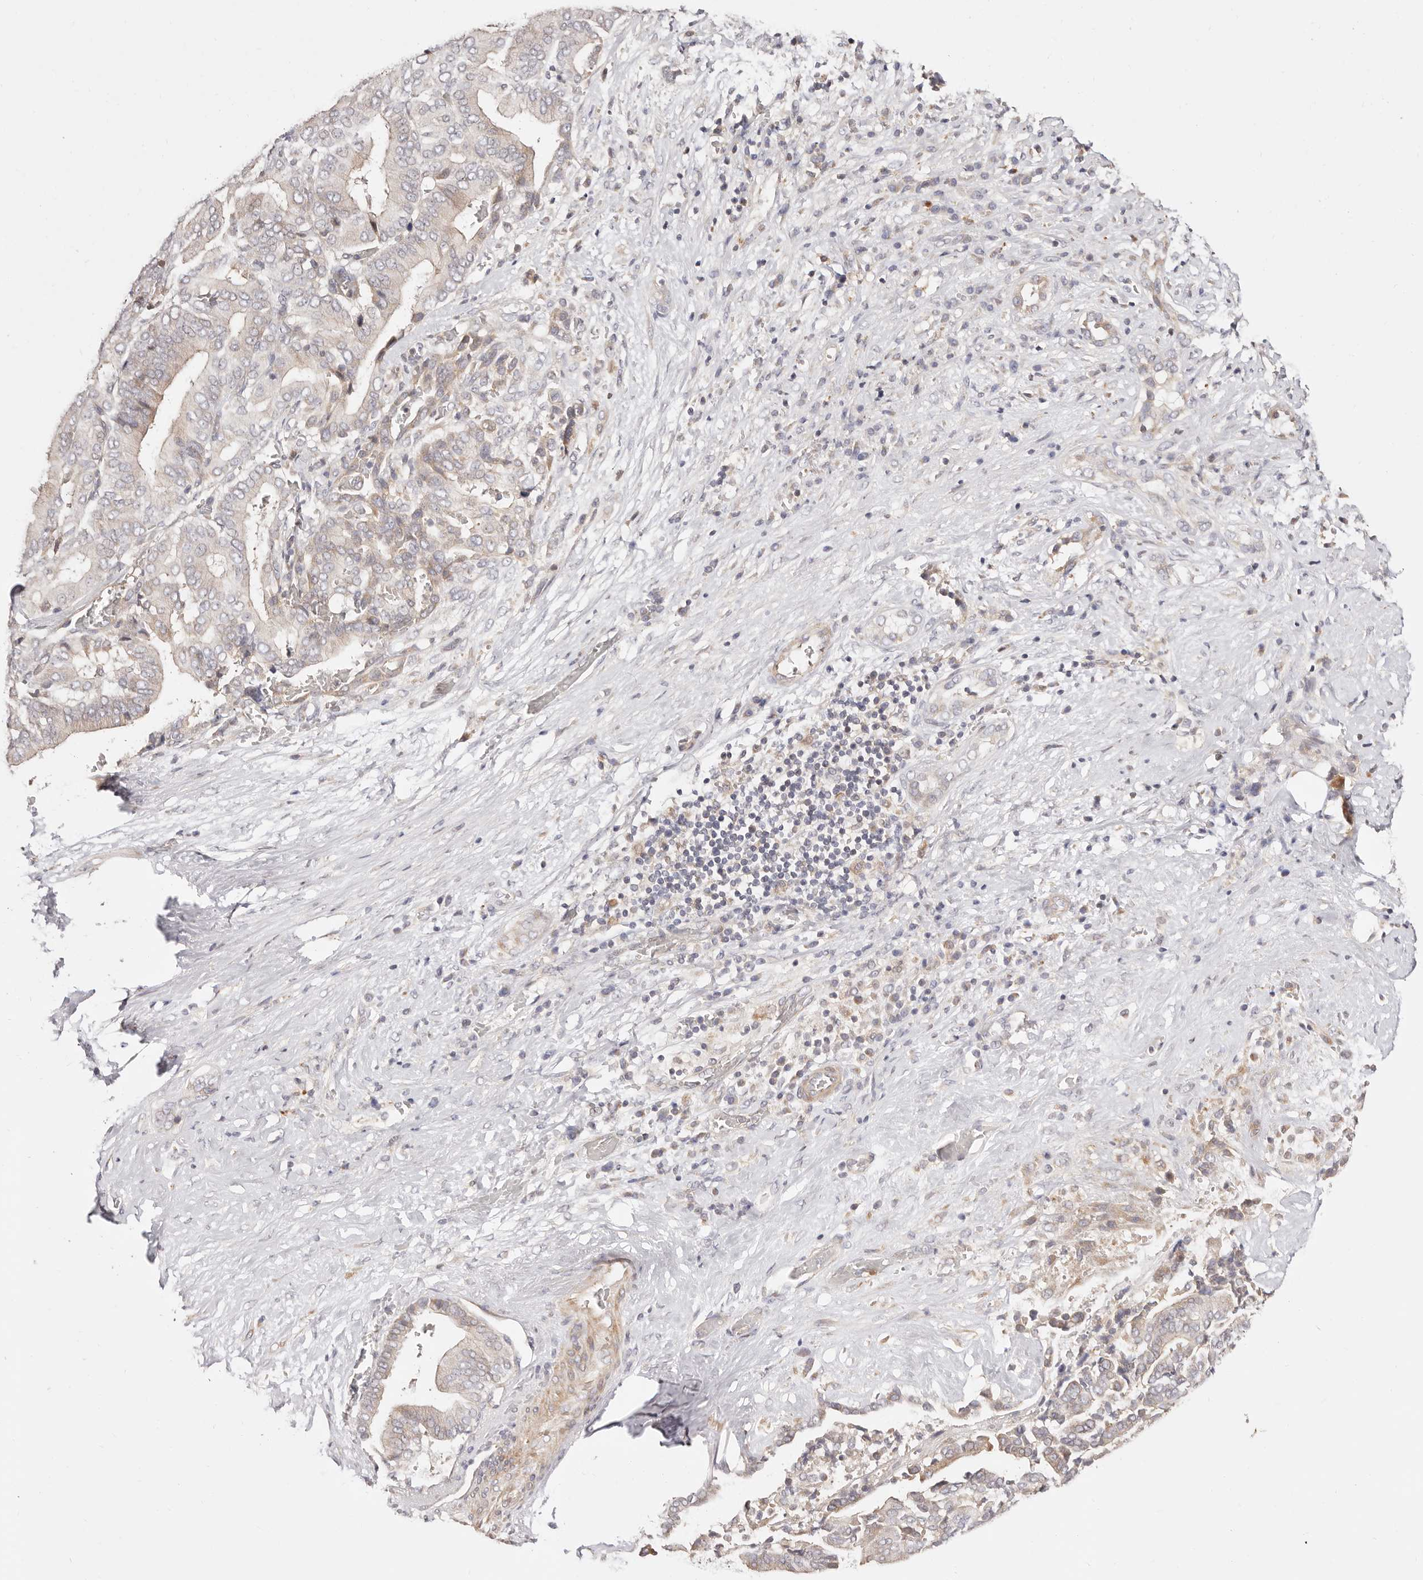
{"staining": {"intensity": "weak", "quantity": "25%-75%", "location": "cytoplasmic/membranous"}, "tissue": "liver cancer", "cell_type": "Tumor cells", "image_type": "cancer", "snomed": [{"axis": "morphology", "description": "Cholangiocarcinoma"}, {"axis": "topography", "description": "Liver"}], "caption": "A photomicrograph of human cholangiocarcinoma (liver) stained for a protein exhibits weak cytoplasmic/membranous brown staining in tumor cells. (DAB IHC with brightfield microscopy, high magnification).", "gene": "MAPK1", "patient": {"sex": "female", "age": 75}}